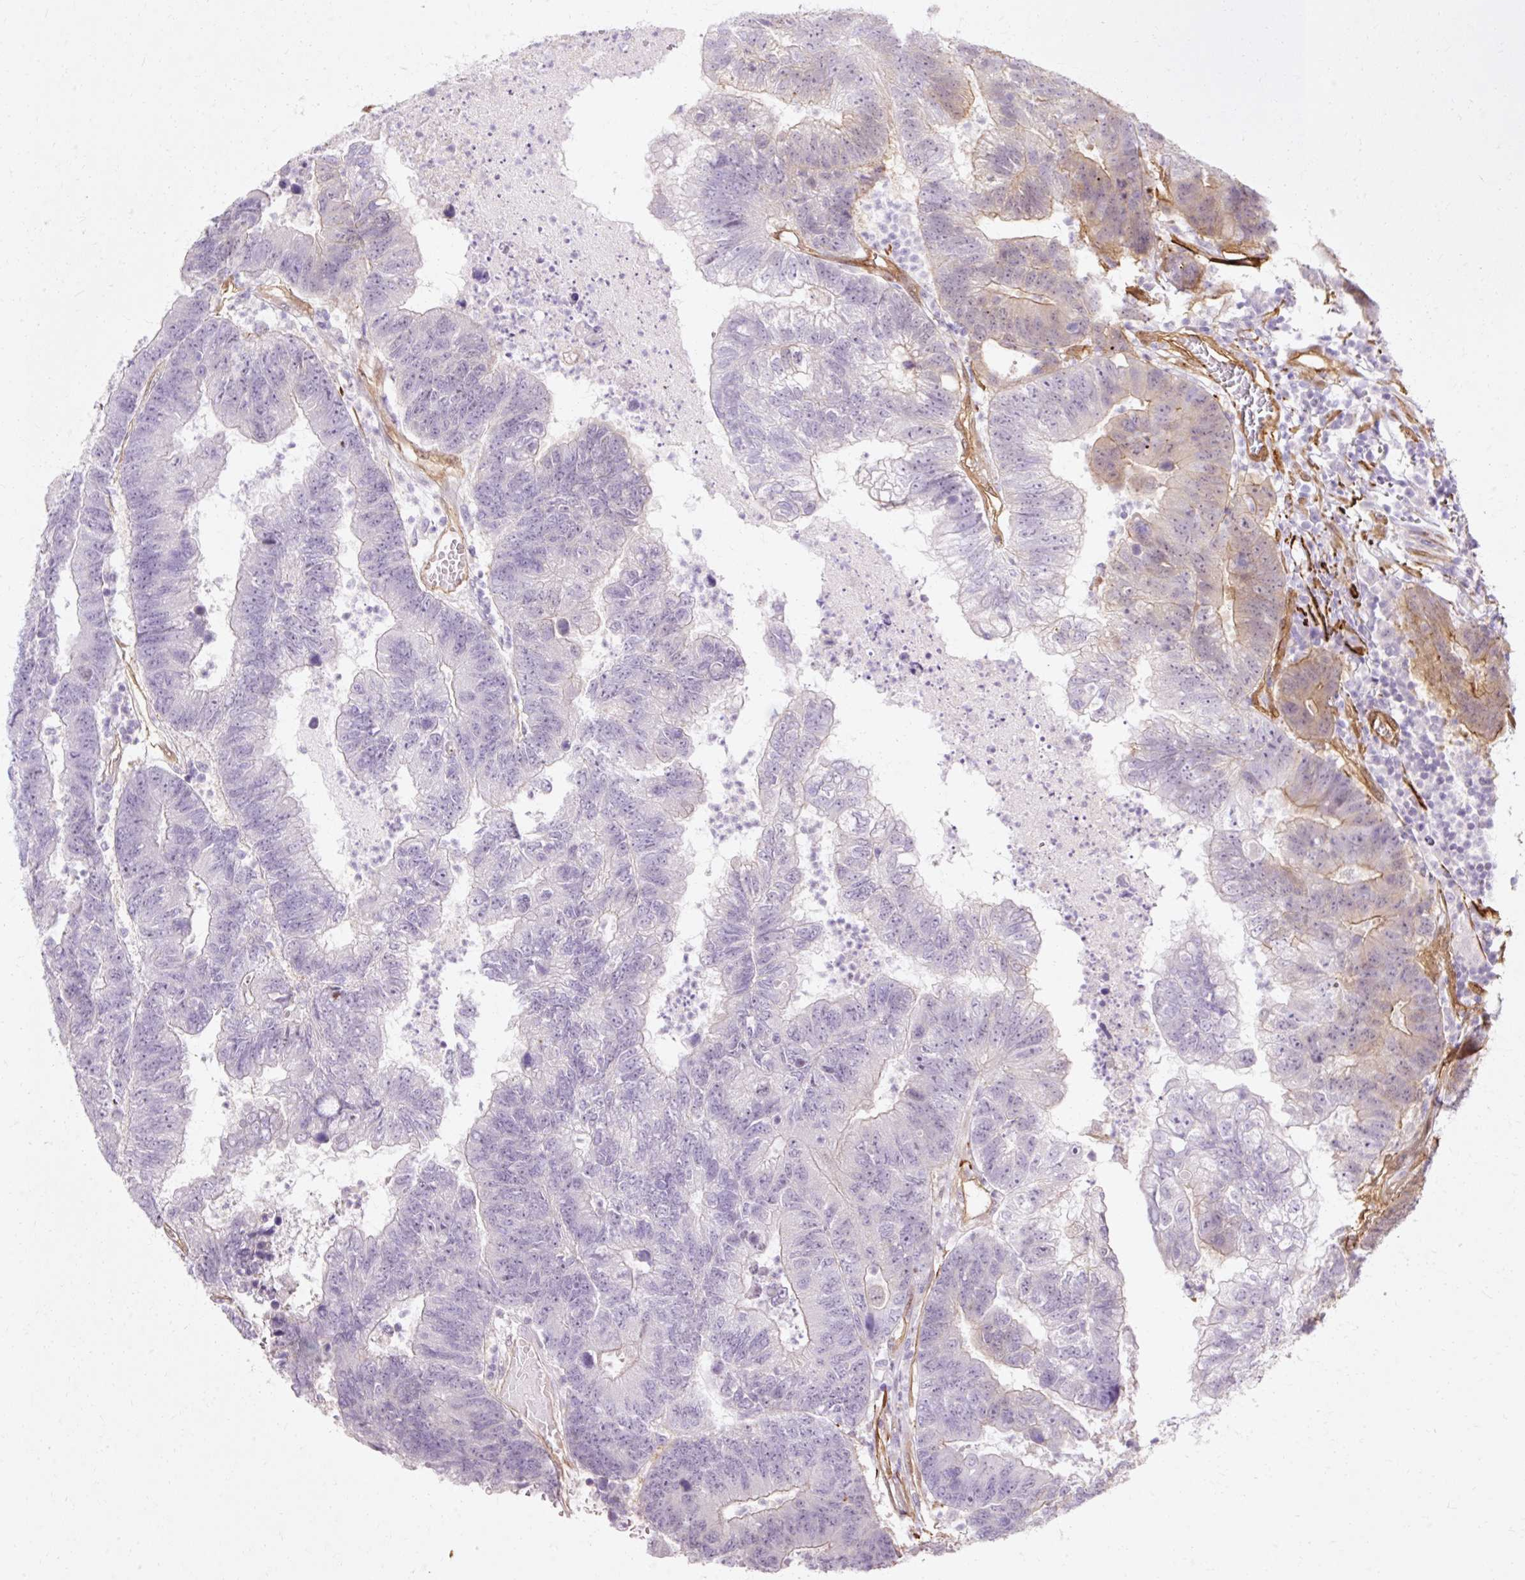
{"staining": {"intensity": "weak", "quantity": "<25%", "location": "cytoplasmic/membranous"}, "tissue": "colorectal cancer", "cell_type": "Tumor cells", "image_type": "cancer", "snomed": [{"axis": "morphology", "description": "Adenocarcinoma, NOS"}, {"axis": "topography", "description": "Colon"}], "caption": "DAB immunohistochemical staining of colorectal adenocarcinoma displays no significant expression in tumor cells.", "gene": "CNN3", "patient": {"sex": "female", "age": 48}}